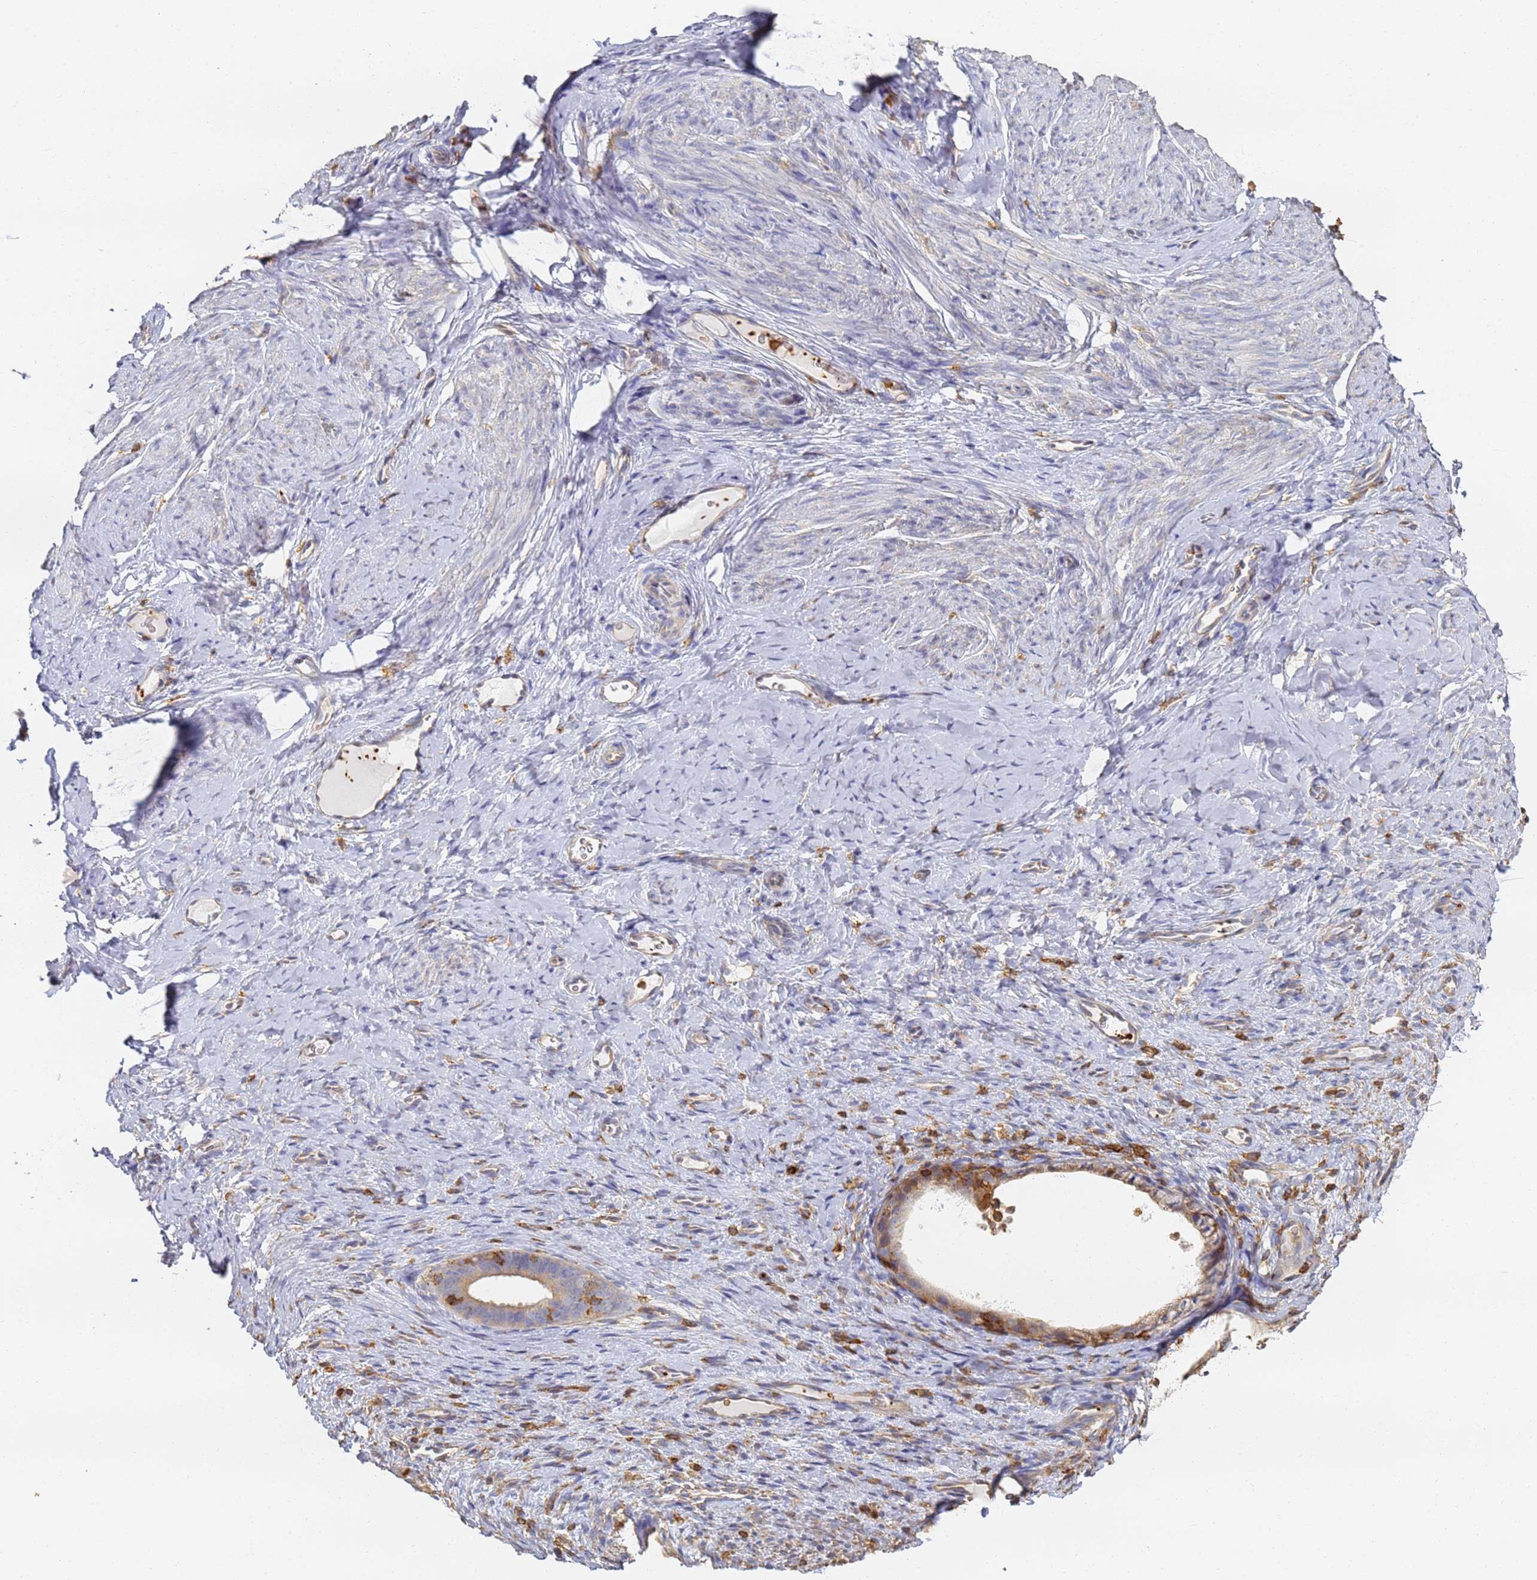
{"staining": {"intensity": "negative", "quantity": "none", "location": "none"}, "tissue": "endometrium", "cell_type": "Cells in endometrial stroma", "image_type": "normal", "snomed": [{"axis": "morphology", "description": "Normal tissue, NOS"}, {"axis": "topography", "description": "Endometrium"}], "caption": "Immunohistochemistry (IHC) image of unremarkable endometrium: human endometrium stained with DAB displays no significant protein positivity in cells in endometrial stroma.", "gene": "BIN2", "patient": {"sex": "female", "age": 65}}